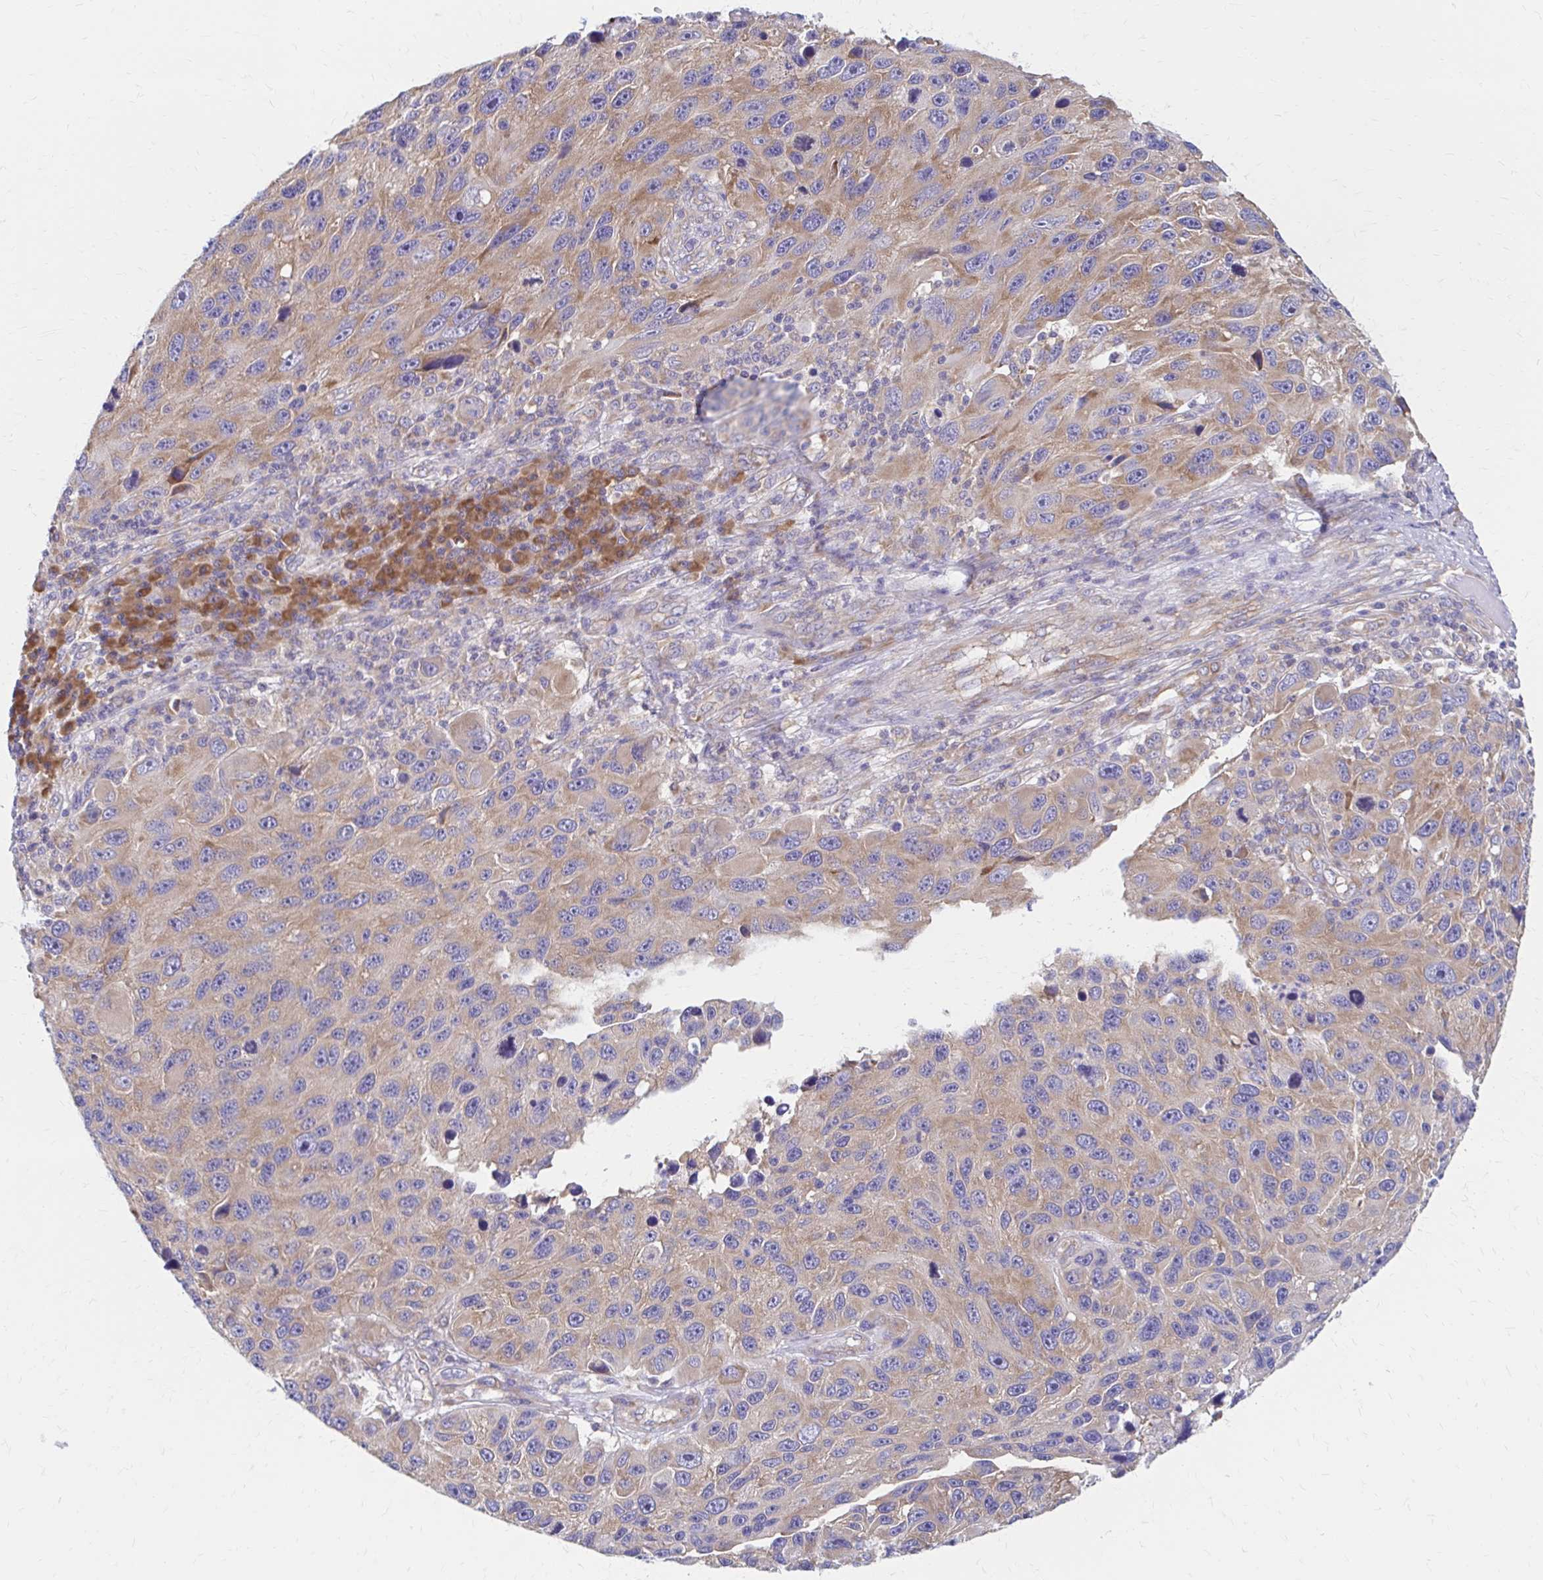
{"staining": {"intensity": "weak", "quantity": ">75%", "location": "cytoplasmic/membranous"}, "tissue": "melanoma", "cell_type": "Tumor cells", "image_type": "cancer", "snomed": [{"axis": "morphology", "description": "Malignant melanoma, NOS"}, {"axis": "topography", "description": "Skin"}], "caption": "Human melanoma stained with a protein marker reveals weak staining in tumor cells.", "gene": "RPL27A", "patient": {"sex": "male", "age": 53}}